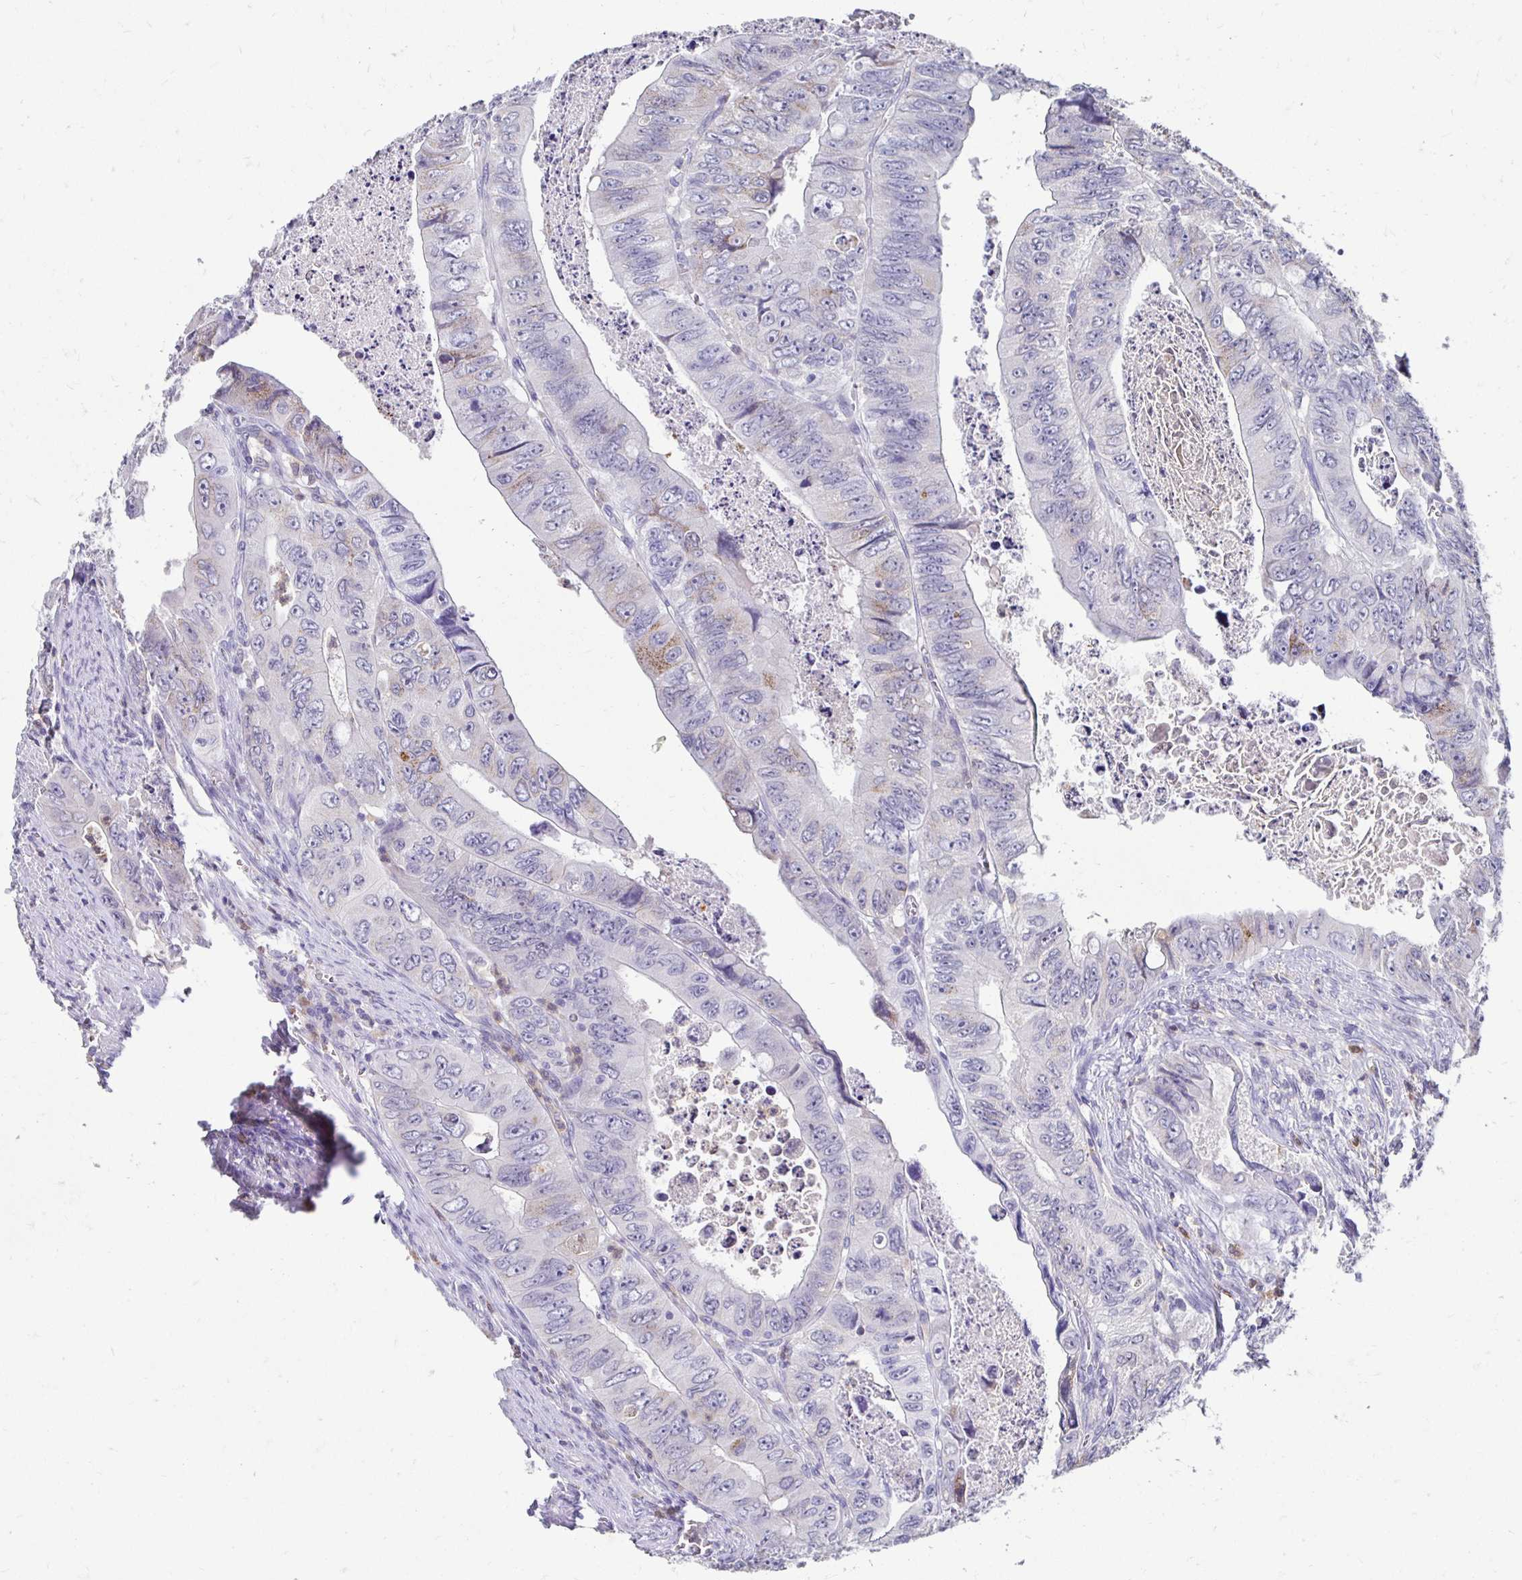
{"staining": {"intensity": "weak", "quantity": "<25%", "location": "cytoplasmic/membranous"}, "tissue": "colorectal cancer", "cell_type": "Tumor cells", "image_type": "cancer", "snomed": [{"axis": "morphology", "description": "Adenocarcinoma, NOS"}, {"axis": "topography", "description": "Colon"}], "caption": "Photomicrograph shows no significant protein positivity in tumor cells of colorectal adenocarcinoma.", "gene": "GK2", "patient": {"sex": "female", "age": 84}}